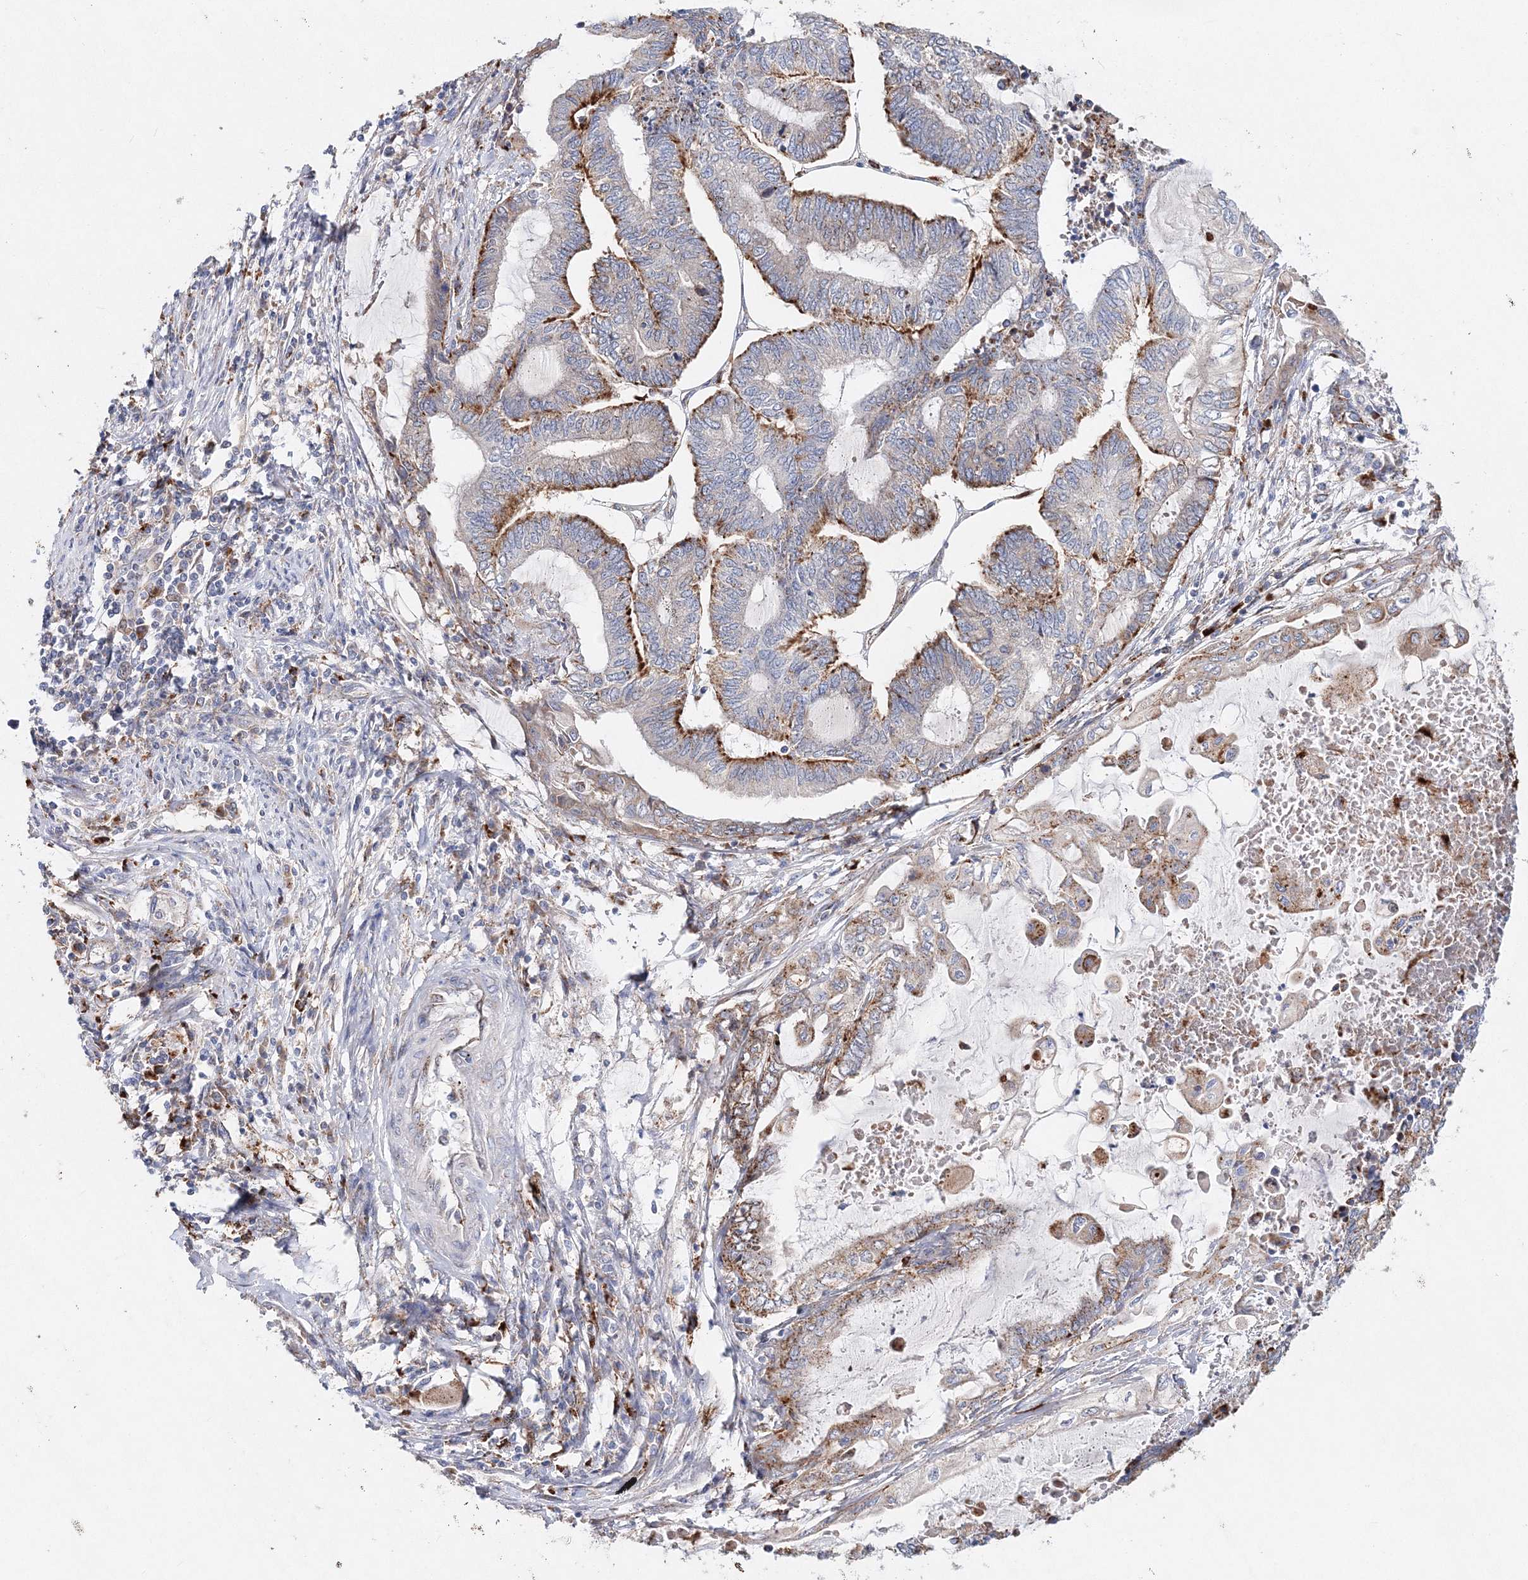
{"staining": {"intensity": "moderate", "quantity": ">75%", "location": "cytoplasmic/membranous"}, "tissue": "endometrial cancer", "cell_type": "Tumor cells", "image_type": "cancer", "snomed": [{"axis": "morphology", "description": "Adenocarcinoma, NOS"}, {"axis": "topography", "description": "Uterus"}, {"axis": "topography", "description": "Endometrium"}], "caption": "IHC micrograph of neoplastic tissue: human adenocarcinoma (endometrial) stained using IHC reveals medium levels of moderate protein expression localized specifically in the cytoplasmic/membranous of tumor cells, appearing as a cytoplasmic/membranous brown color.", "gene": "C3orf38", "patient": {"sex": "female", "age": 70}}